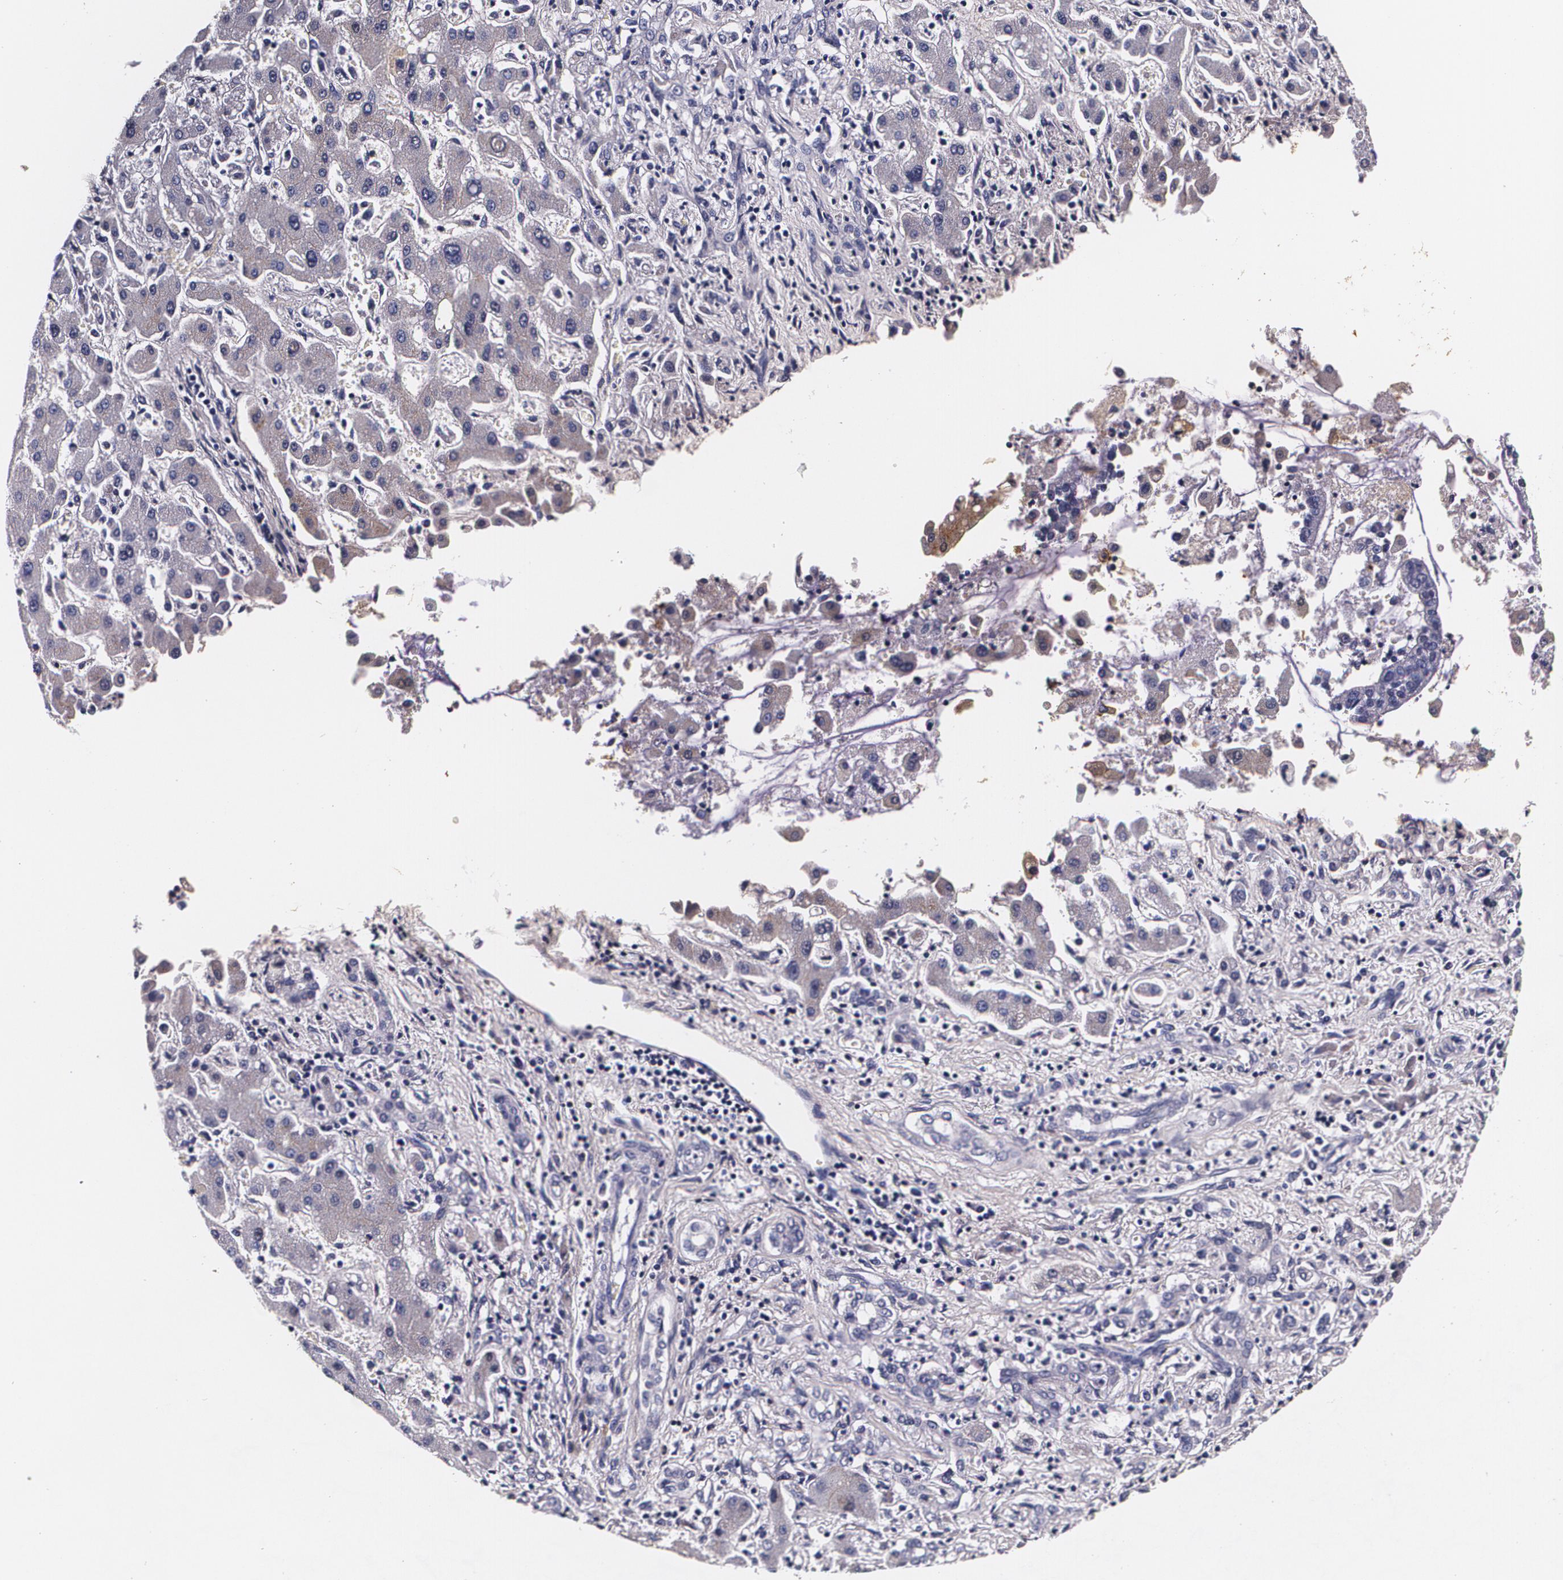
{"staining": {"intensity": "weak", "quantity": ">75%", "location": "cytoplasmic/membranous"}, "tissue": "liver cancer", "cell_type": "Tumor cells", "image_type": "cancer", "snomed": [{"axis": "morphology", "description": "Cholangiocarcinoma"}, {"axis": "topography", "description": "Liver"}], "caption": "Liver cancer stained with immunohistochemistry reveals weak cytoplasmic/membranous expression in about >75% of tumor cells.", "gene": "TTR", "patient": {"sex": "male", "age": 50}}